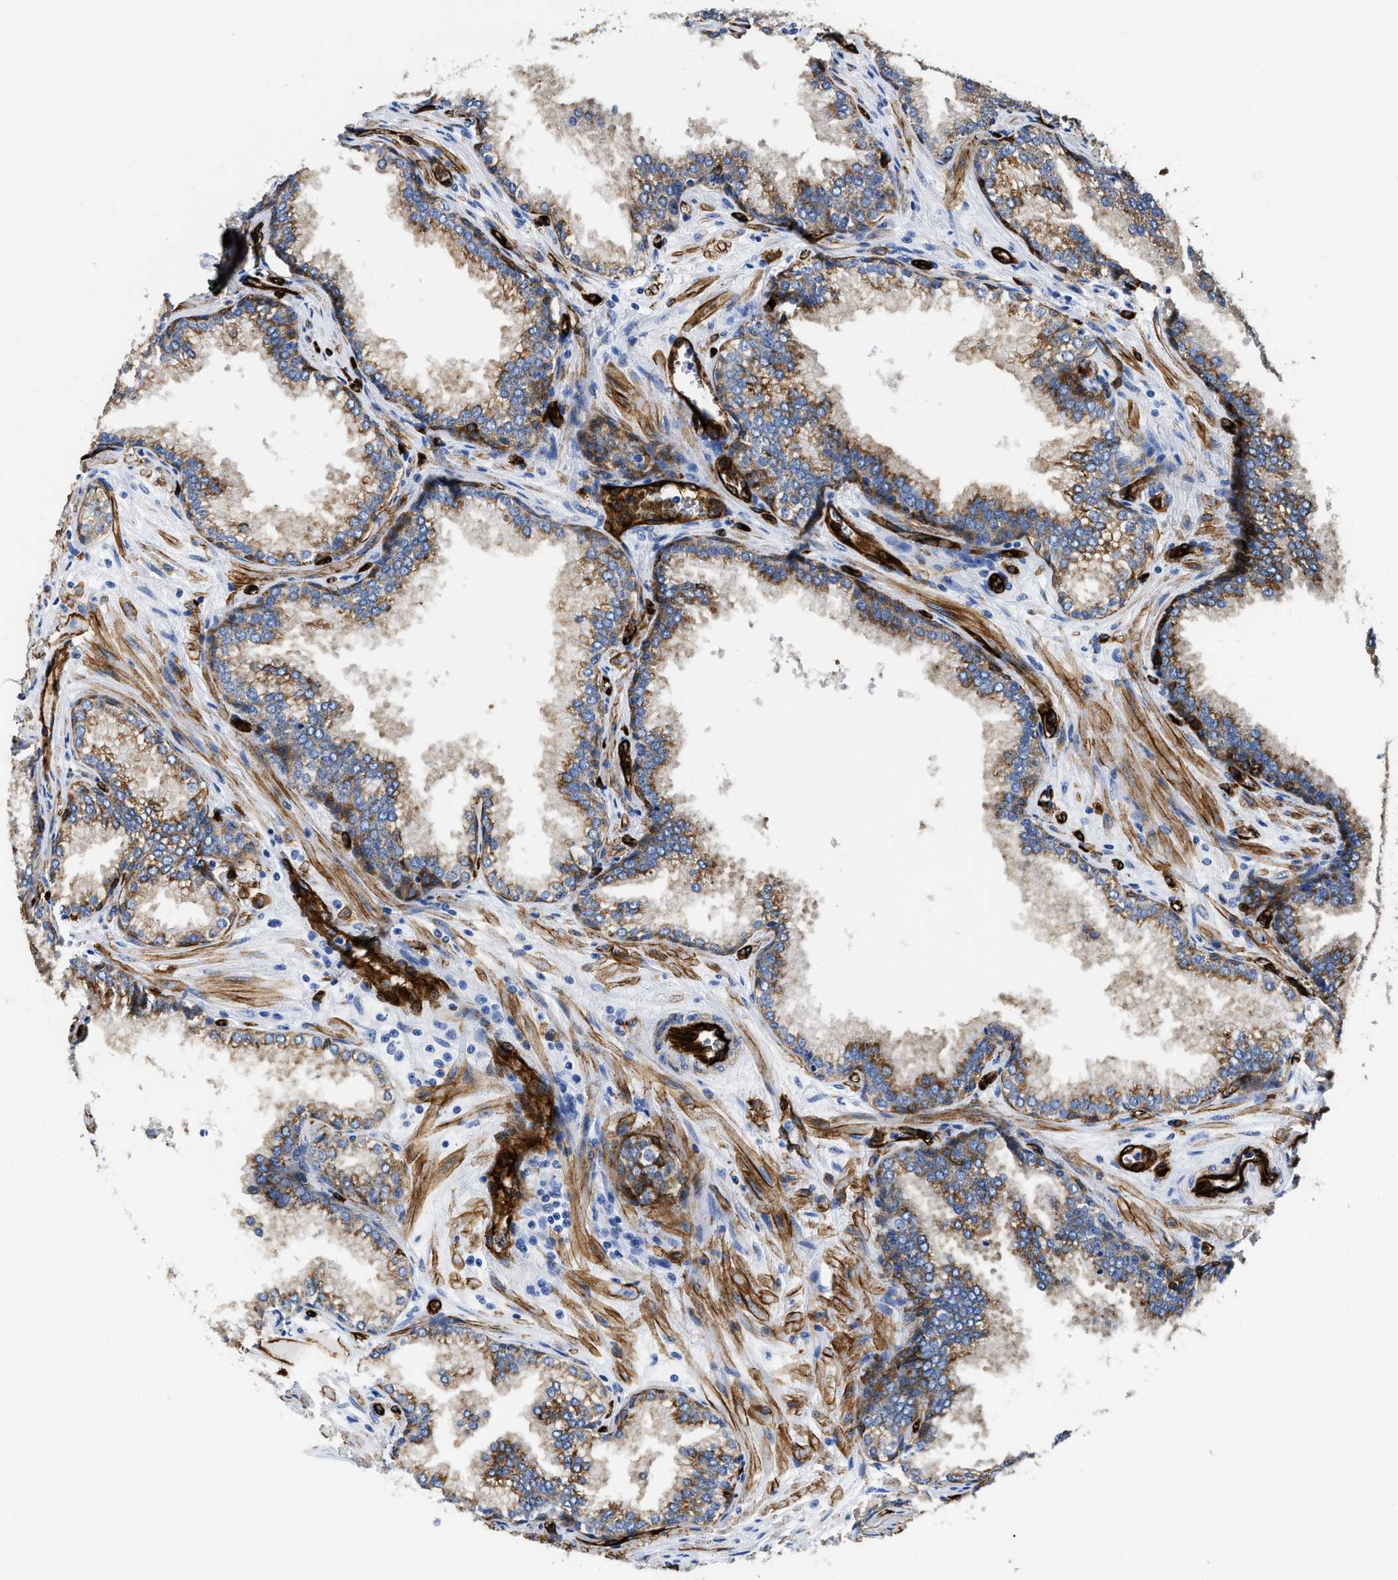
{"staining": {"intensity": "moderate", "quantity": "25%-75%", "location": "cytoplasmic/membranous"}, "tissue": "prostate cancer", "cell_type": "Tumor cells", "image_type": "cancer", "snomed": [{"axis": "morphology", "description": "Adenocarcinoma, Low grade"}, {"axis": "topography", "description": "Prostate"}], "caption": "Immunohistochemistry of low-grade adenocarcinoma (prostate) displays medium levels of moderate cytoplasmic/membranous staining in approximately 25%-75% of tumor cells.", "gene": "TVP23B", "patient": {"sex": "male", "age": 60}}